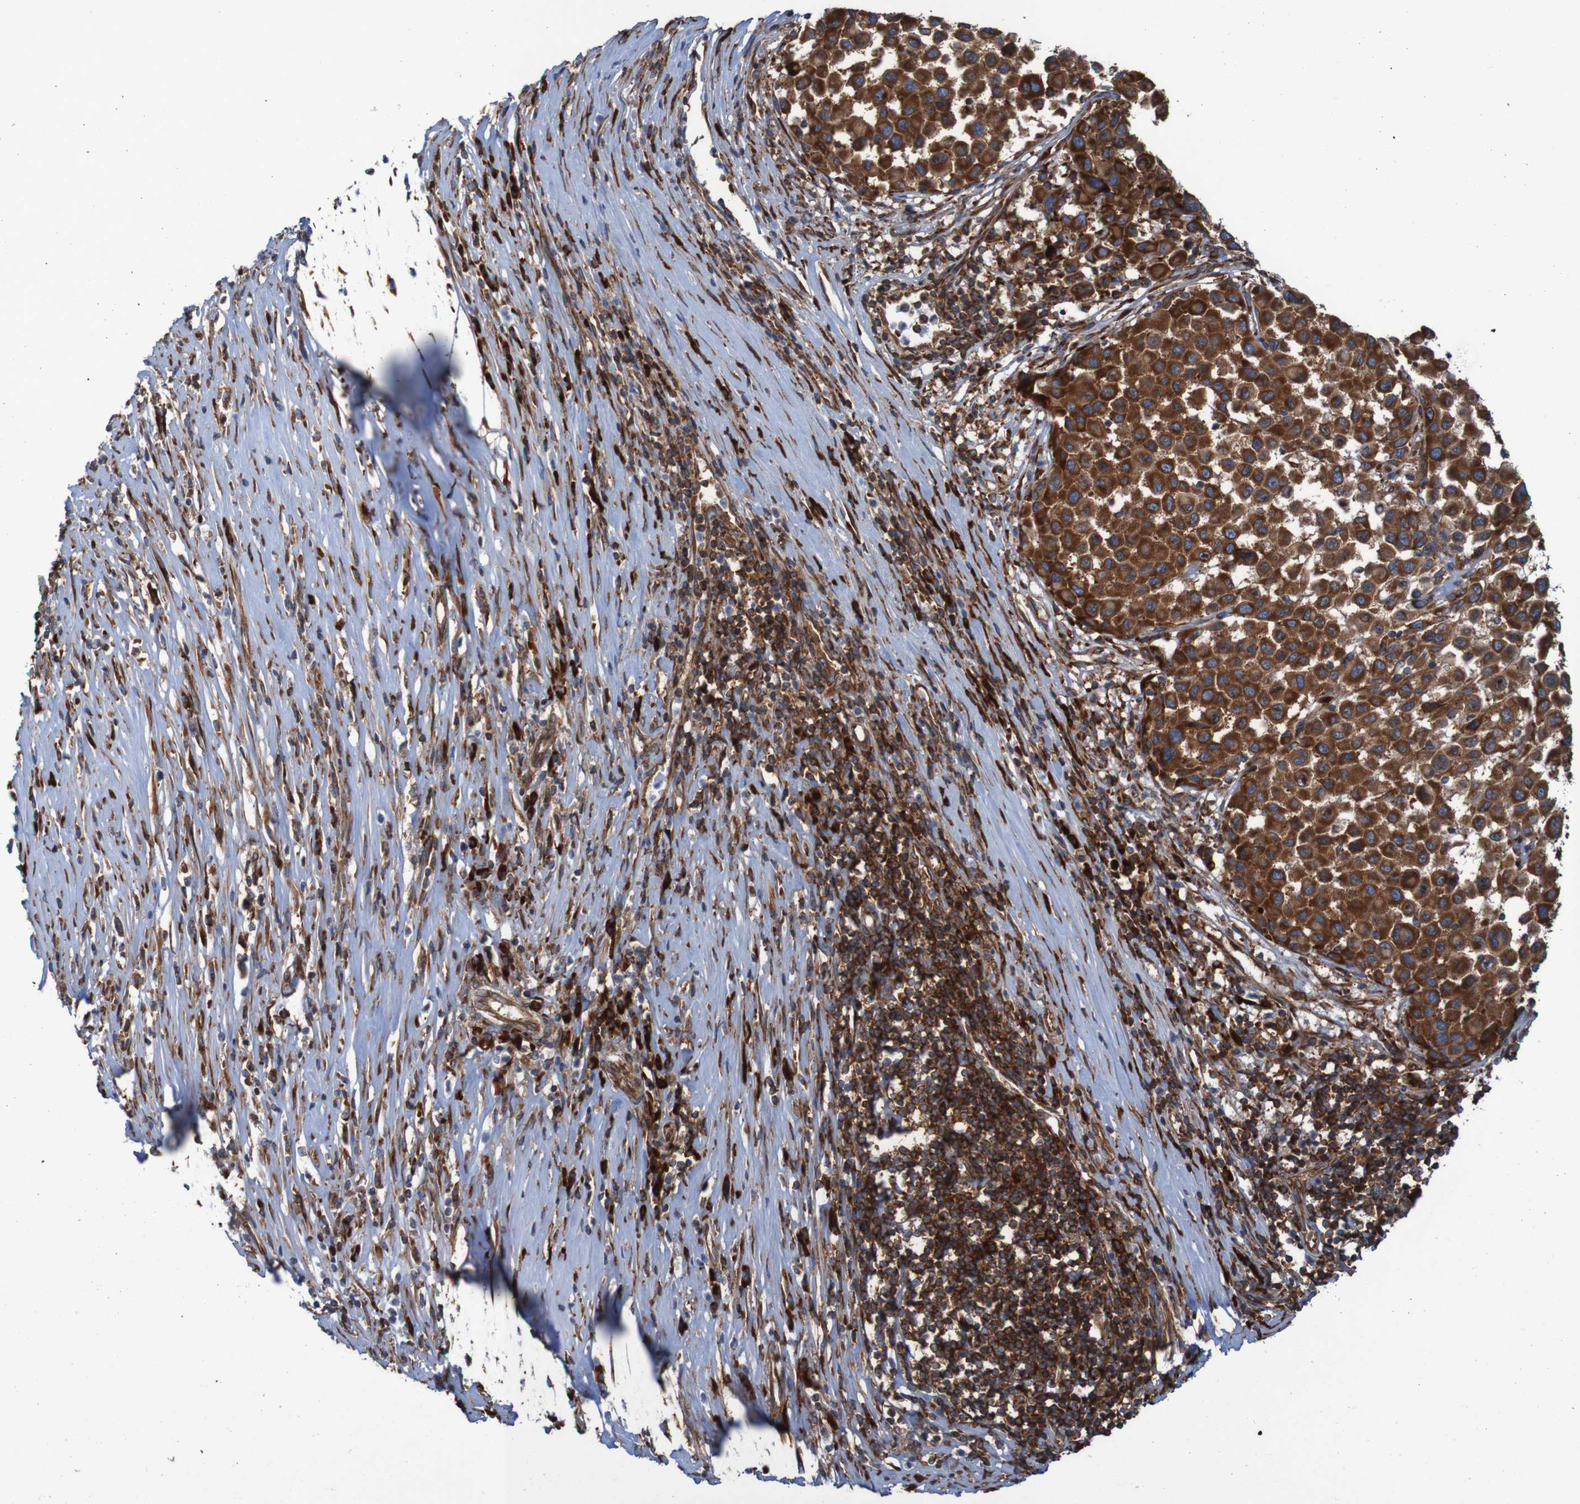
{"staining": {"intensity": "strong", "quantity": ">75%", "location": "cytoplasmic/membranous"}, "tissue": "melanoma", "cell_type": "Tumor cells", "image_type": "cancer", "snomed": [{"axis": "morphology", "description": "Malignant melanoma, Metastatic site"}, {"axis": "topography", "description": "Lymph node"}], "caption": "Immunohistochemical staining of human melanoma reveals high levels of strong cytoplasmic/membranous protein expression in approximately >75% of tumor cells.", "gene": "RPL10", "patient": {"sex": "male", "age": 61}}